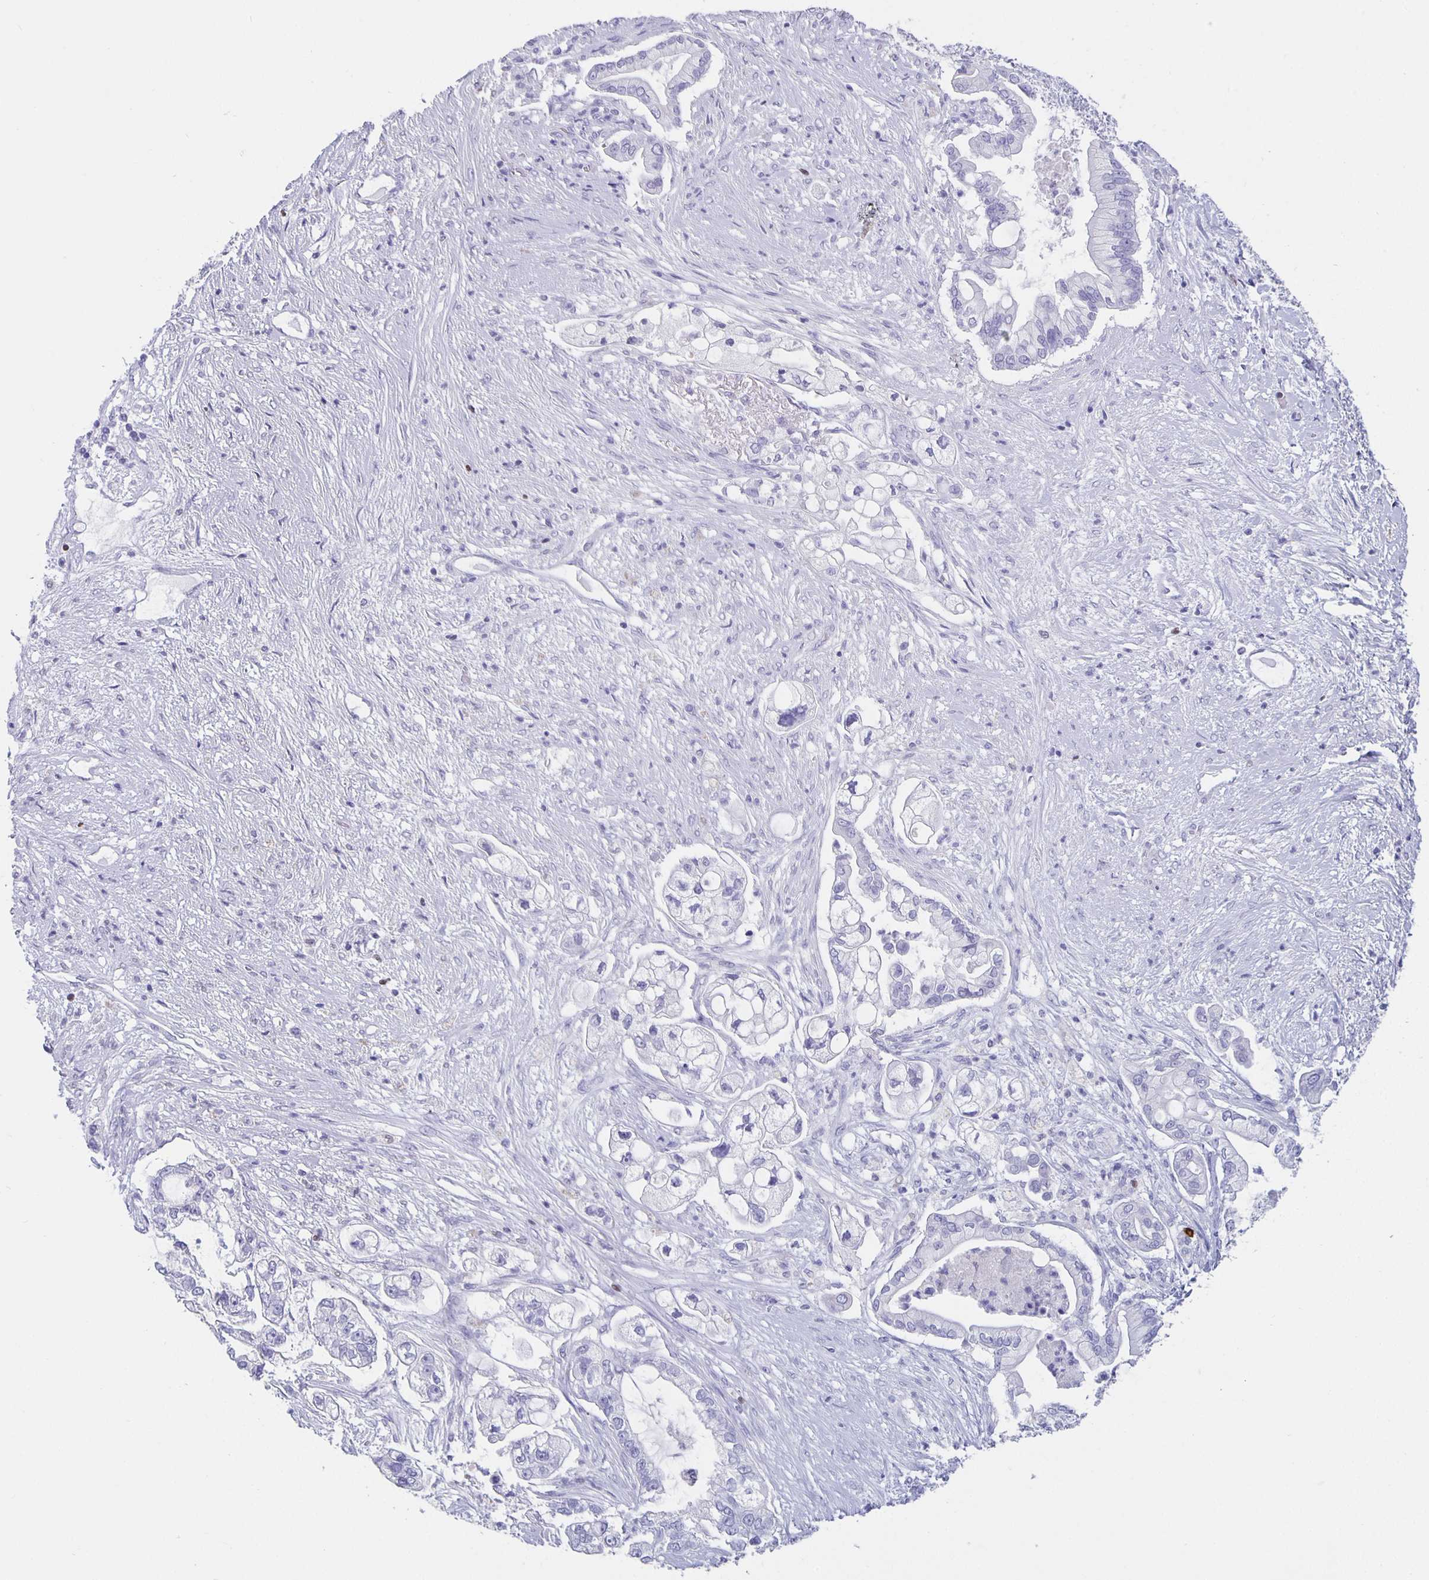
{"staining": {"intensity": "negative", "quantity": "none", "location": "none"}, "tissue": "pancreatic cancer", "cell_type": "Tumor cells", "image_type": "cancer", "snomed": [{"axis": "morphology", "description": "Adenocarcinoma, NOS"}, {"axis": "topography", "description": "Pancreas"}], "caption": "The photomicrograph reveals no staining of tumor cells in pancreatic adenocarcinoma.", "gene": "SATB2", "patient": {"sex": "female", "age": 69}}